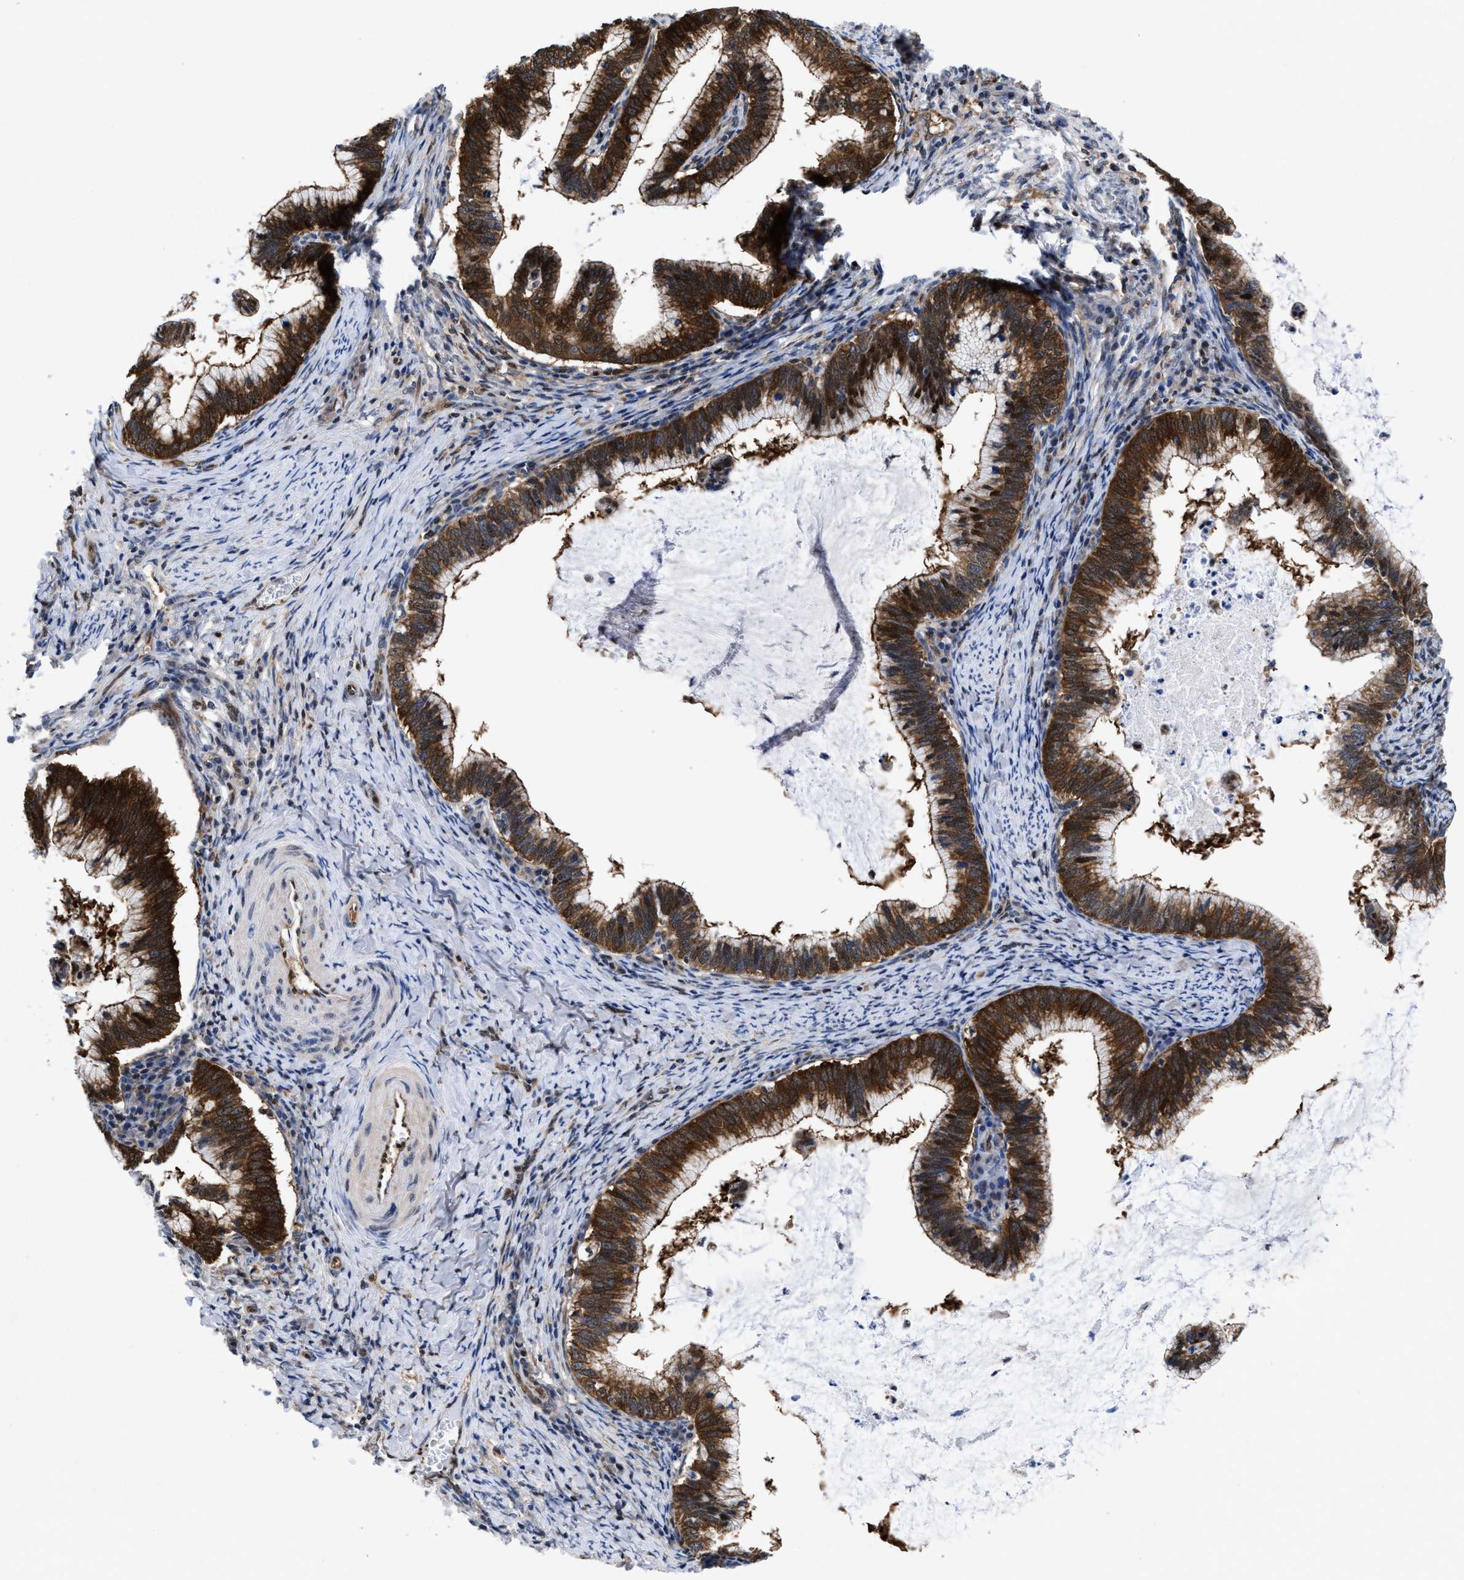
{"staining": {"intensity": "strong", "quantity": ">75%", "location": "cytoplasmic/membranous"}, "tissue": "cervical cancer", "cell_type": "Tumor cells", "image_type": "cancer", "snomed": [{"axis": "morphology", "description": "Adenocarcinoma, NOS"}, {"axis": "topography", "description": "Cervix"}], "caption": "Immunohistochemistry (DAB) staining of human cervical adenocarcinoma displays strong cytoplasmic/membranous protein positivity in about >75% of tumor cells.", "gene": "ACLY", "patient": {"sex": "female", "age": 36}}